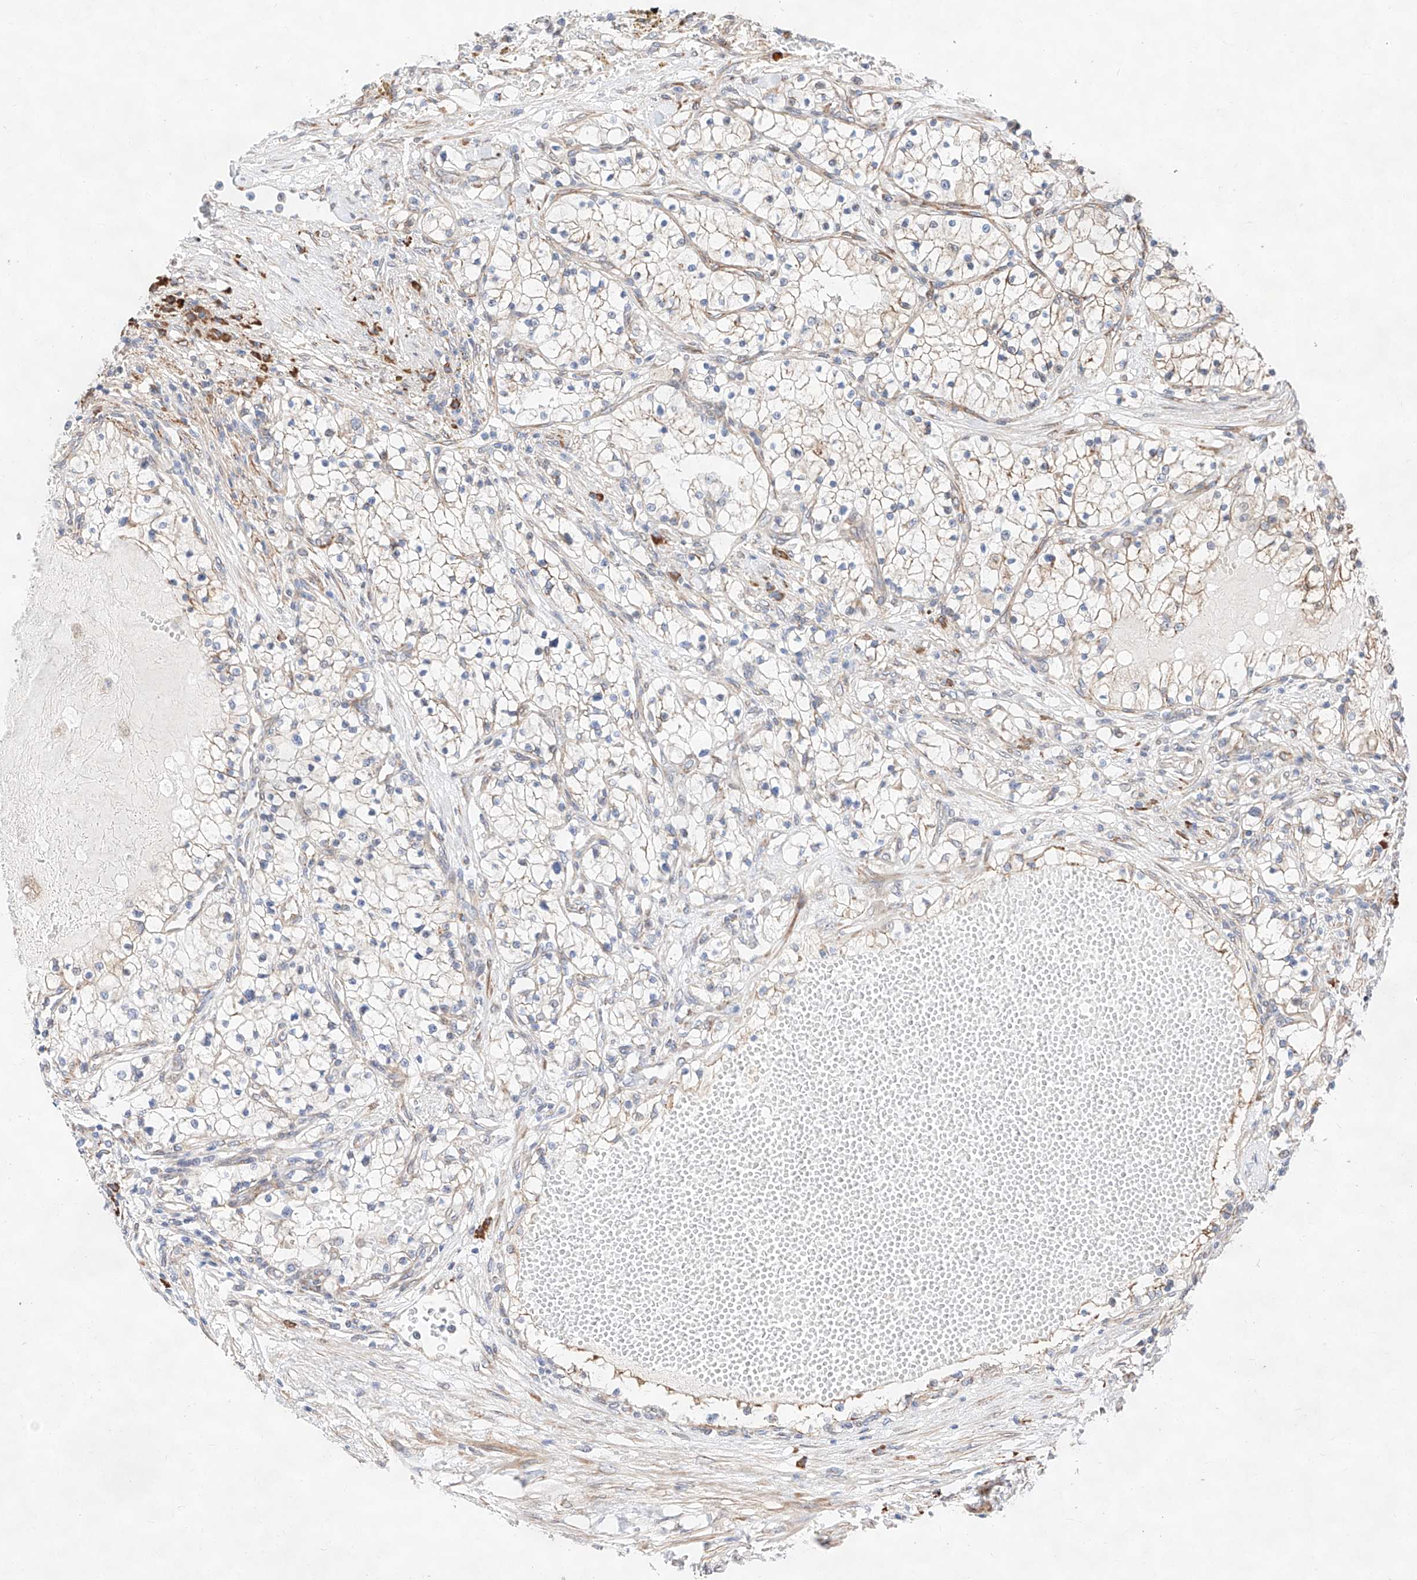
{"staining": {"intensity": "weak", "quantity": "<25%", "location": "cytoplasmic/membranous"}, "tissue": "renal cancer", "cell_type": "Tumor cells", "image_type": "cancer", "snomed": [{"axis": "morphology", "description": "Normal tissue, NOS"}, {"axis": "morphology", "description": "Adenocarcinoma, NOS"}, {"axis": "topography", "description": "Kidney"}], "caption": "A micrograph of renal adenocarcinoma stained for a protein reveals no brown staining in tumor cells. (Stains: DAB (3,3'-diaminobenzidine) IHC with hematoxylin counter stain, Microscopy: brightfield microscopy at high magnification).", "gene": "ATP9B", "patient": {"sex": "male", "age": 68}}